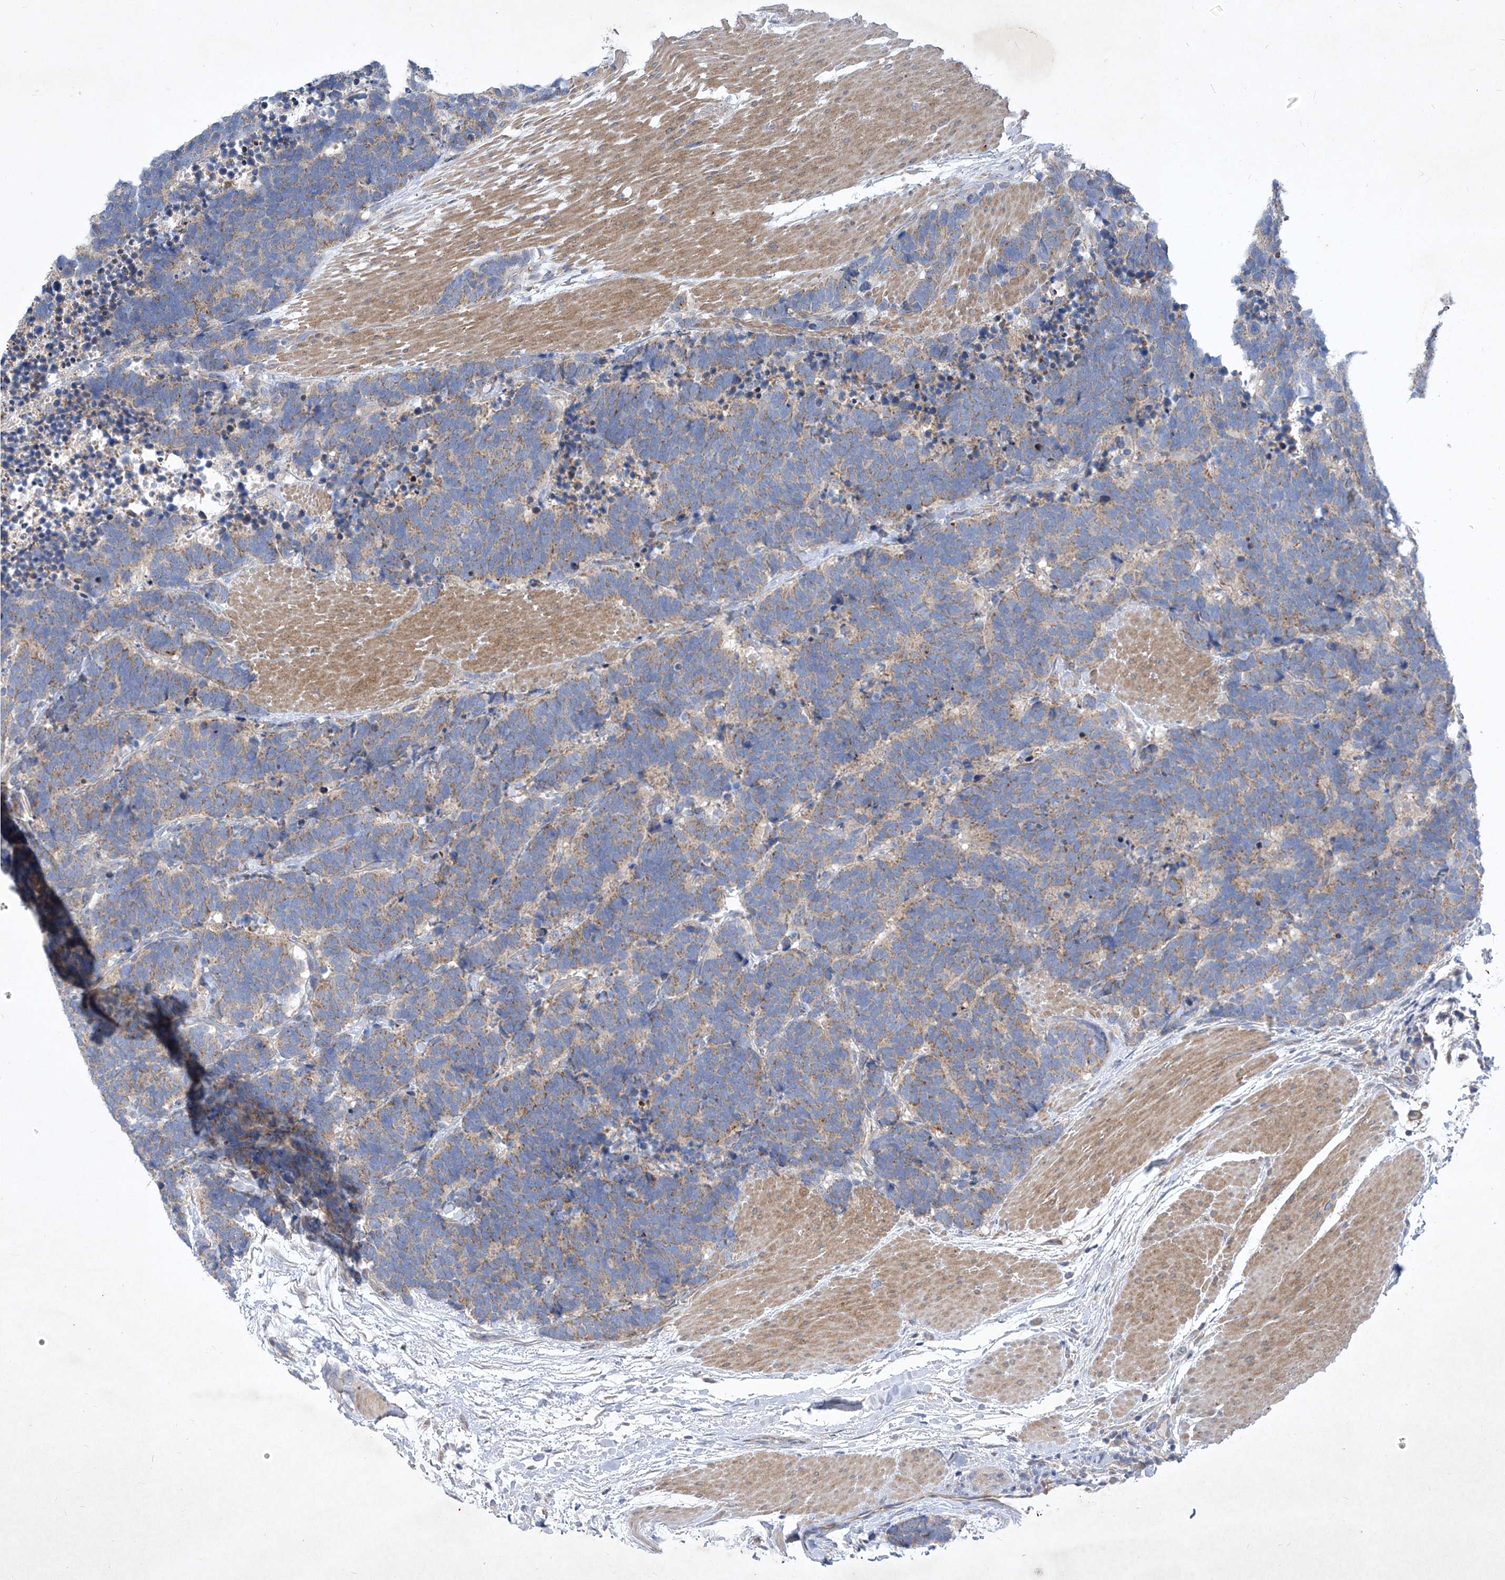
{"staining": {"intensity": "weak", "quantity": ">75%", "location": "cytoplasmic/membranous"}, "tissue": "carcinoid", "cell_type": "Tumor cells", "image_type": "cancer", "snomed": [{"axis": "morphology", "description": "Carcinoma, NOS"}, {"axis": "morphology", "description": "Carcinoid, malignant, NOS"}, {"axis": "topography", "description": "Urinary bladder"}], "caption": "This histopathology image displays immunohistochemistry staining of human carcinoid, with low weak cytoplasmic/membranous staining in approximately >75% of tumor cells.", "gene": "COQ3", "patient": {"sex": "male", "age": 57}}